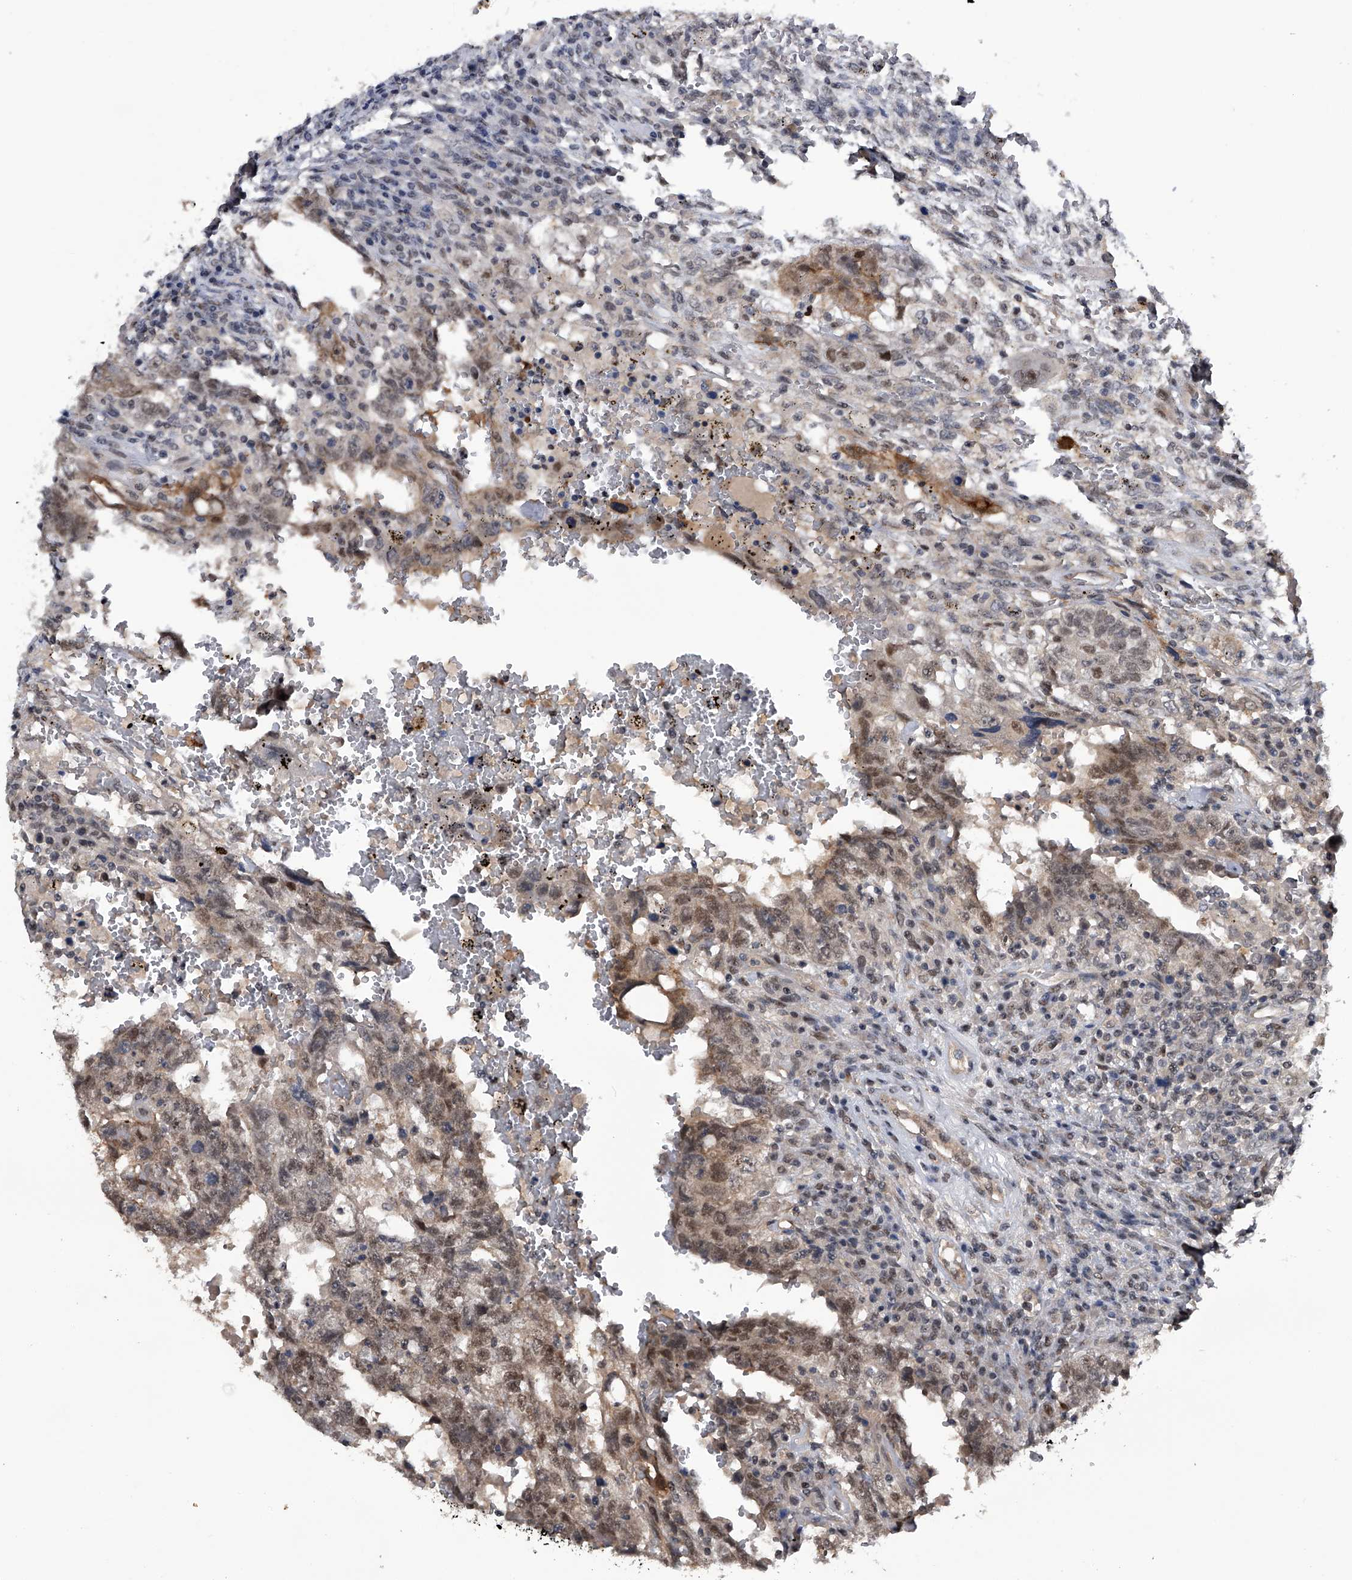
{"staining": {"intensity": "moderate", "quantity": "<25%", "location": "cytoplasmic/membranous,nuclear"}, "tissue": "testis cancer", "cell_type": "Tumor cells", "image_type": "cancer", "snomed": [{"axis": "morphology", "description": "Carcinoma, Embryonal, NOS"}, {"axis": "topography", "description": "Testis"}], "caption": "Brown immunohistochemical staining in human embryonal carcinoma (testis) shows moderate cytoplasmic/membranous and nuclear staining in about <25% of tumor cells. (Stains: DAB (3,3'-diaminobenzidine) in brown, nuclei in blue, Microscopy: brightfield microscopy at high magnification).", "gene": "SLC12A8", "patient": {"sex": "male", "age": 26}}